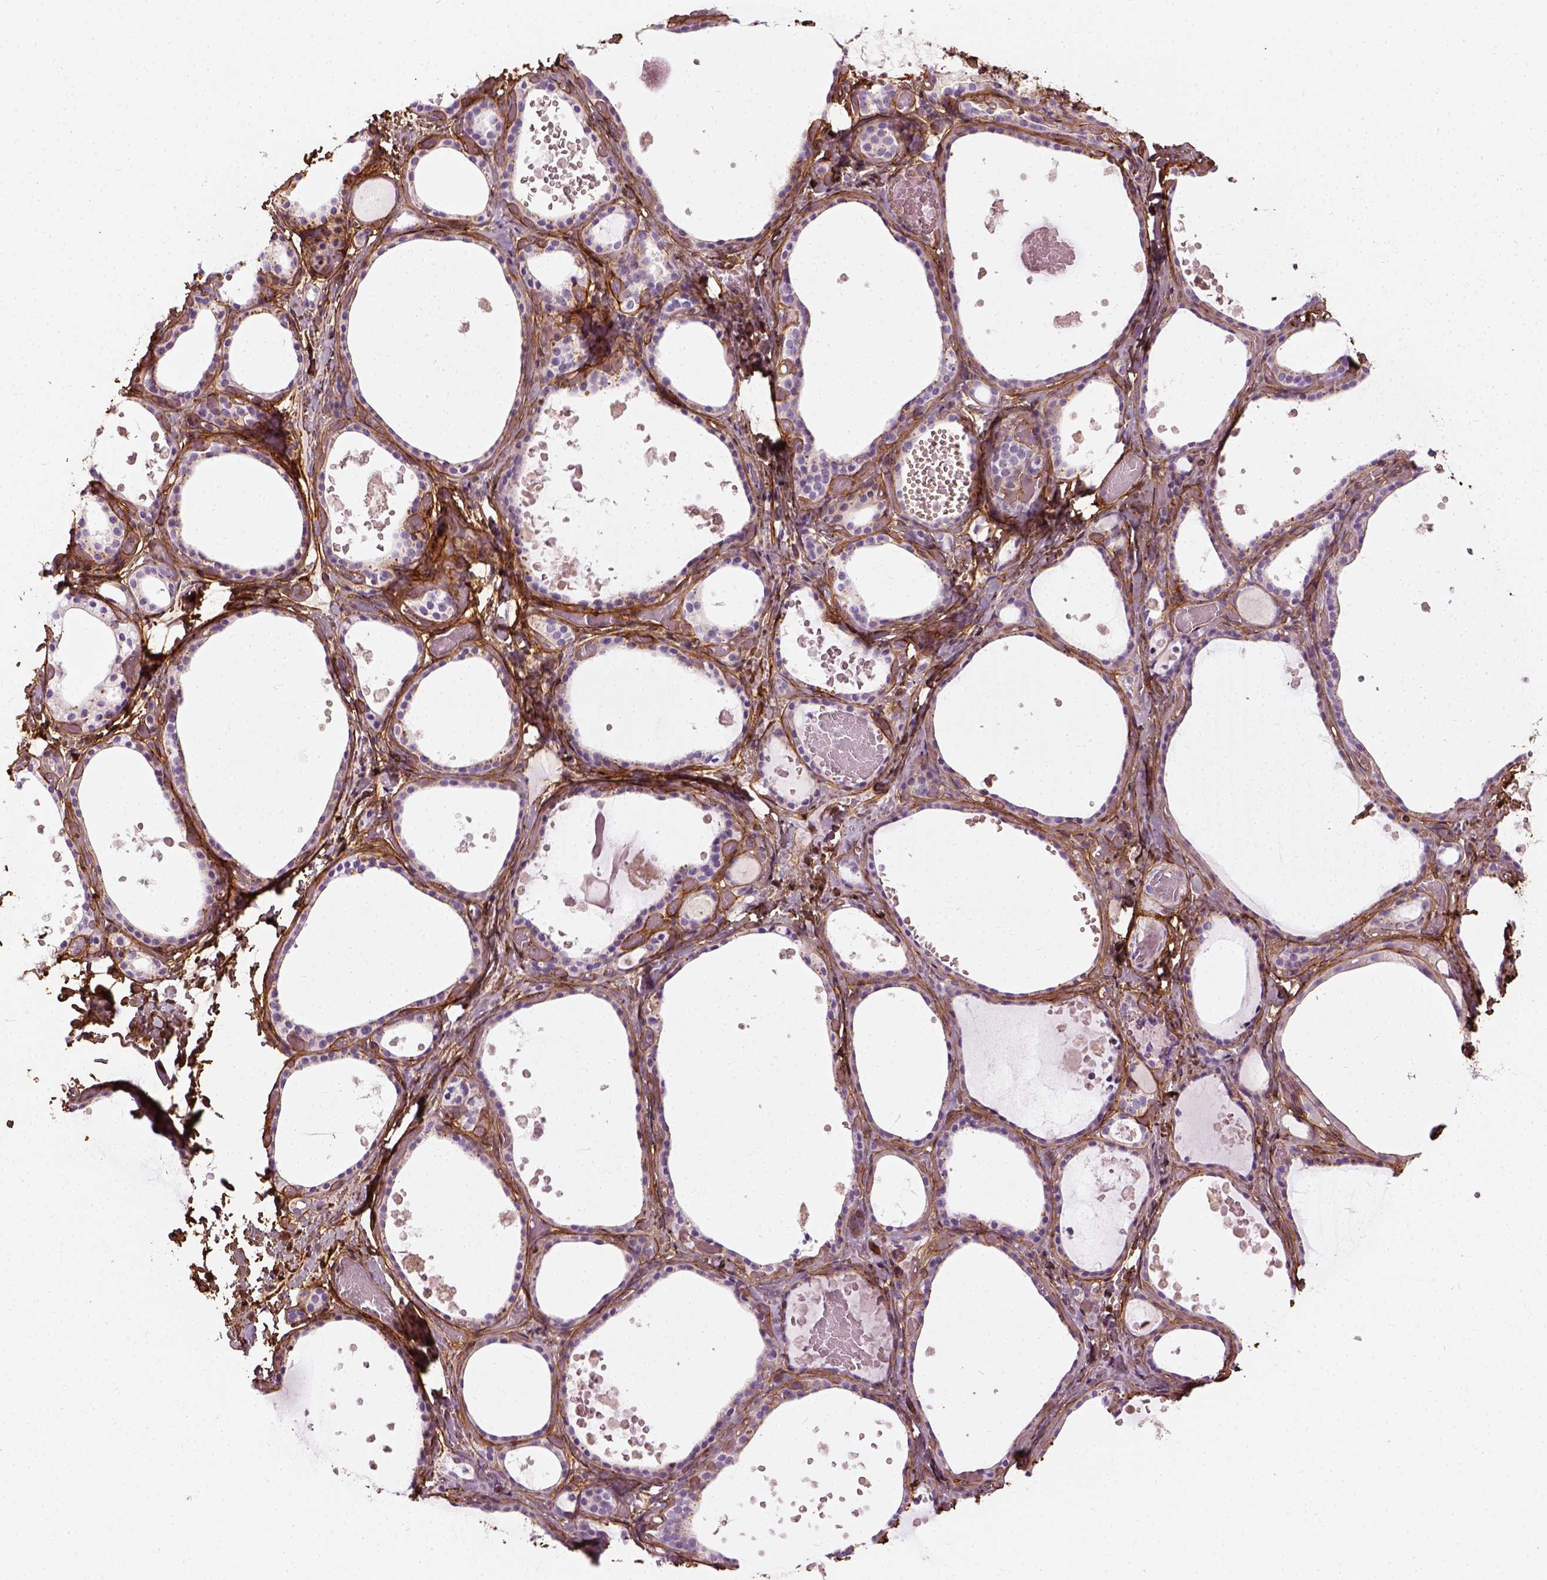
{"staining": {"intensity": "negative", "quantity": "none", "location": "none"}, "tissue": "thyroid gland", "cell_type": "Glandular cells", "image_type": "normal", "snomed": [{"axis": "morphology", "description": "Normal tissue, NOS"}, {"axis": "topography", "description": "Thyroid gland"}], "caption": "Immunohistochemistry histopathology image of benign thyroid gland: human thyroid gland stained with DAB (3,3'-diaminobenzidine) reveals no significant protein positivity in glandular cells. (DAB immunohistochemistry with hematoxylin counter stain).", "gene": "COL6A2", "patient": {"sex": "female", "age": 56}}